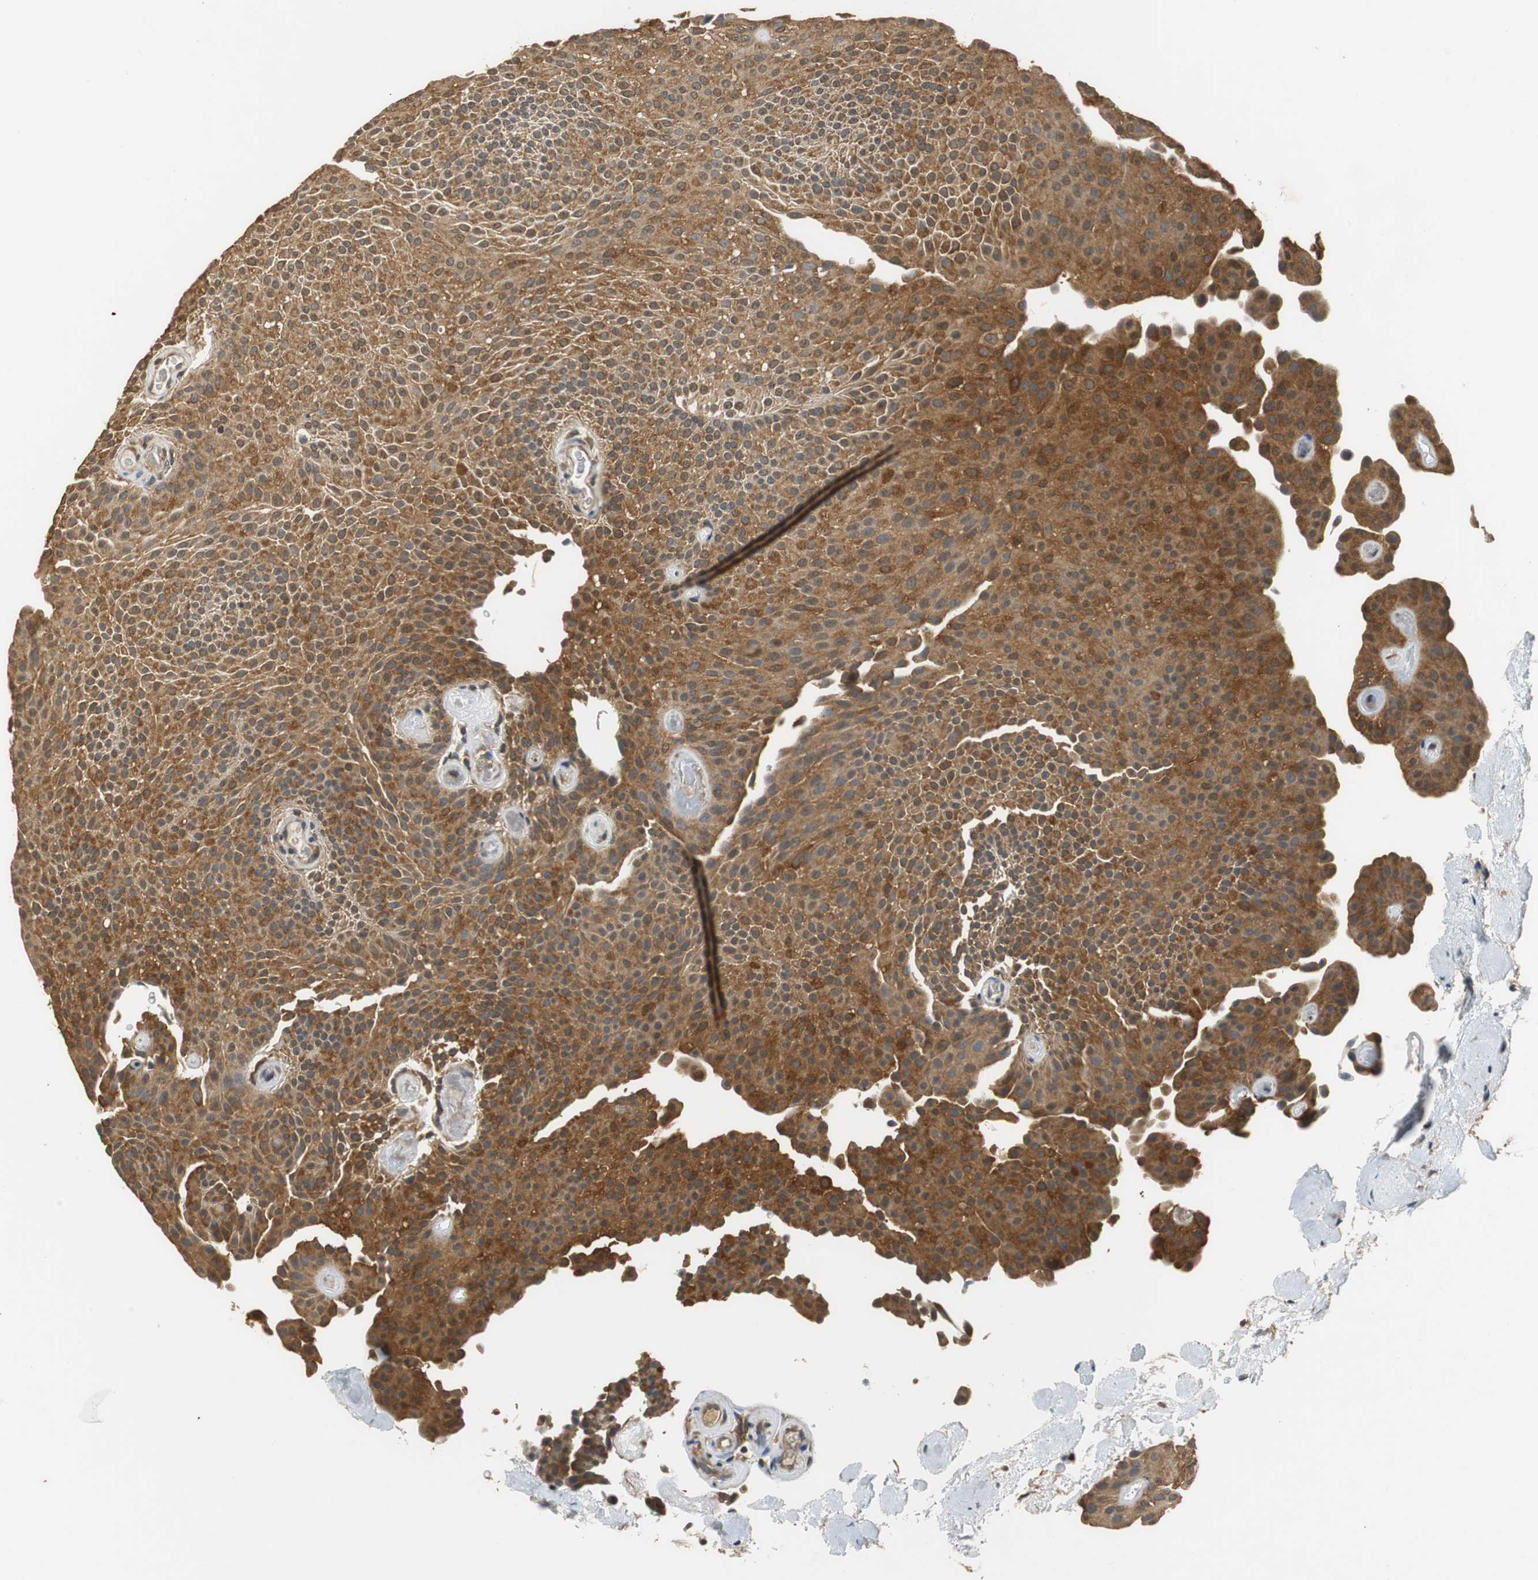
{"staining": {"intensity": "moderate", "quantity": ">75%", "location": "cytoplasmic/membranous"}, "tissue": "urothelial cancer", "cell_type": "Tumor cells", "image_type": "cancer", "snomed": [{"axis": "morphology", "description": "Urothelial carcinoma, Low grade"}, {"axis": "topography", "description": "Urinary bladder"}], "caption": "Urothelial carcinoma (low-grade) stained for a protein (brown) displays moderate cytoplasmic/membranous positive positivity in approximately >75% of tumor cells.", "gene": "UBQLN2", "patient": {"sex": "female", "age": 60}}